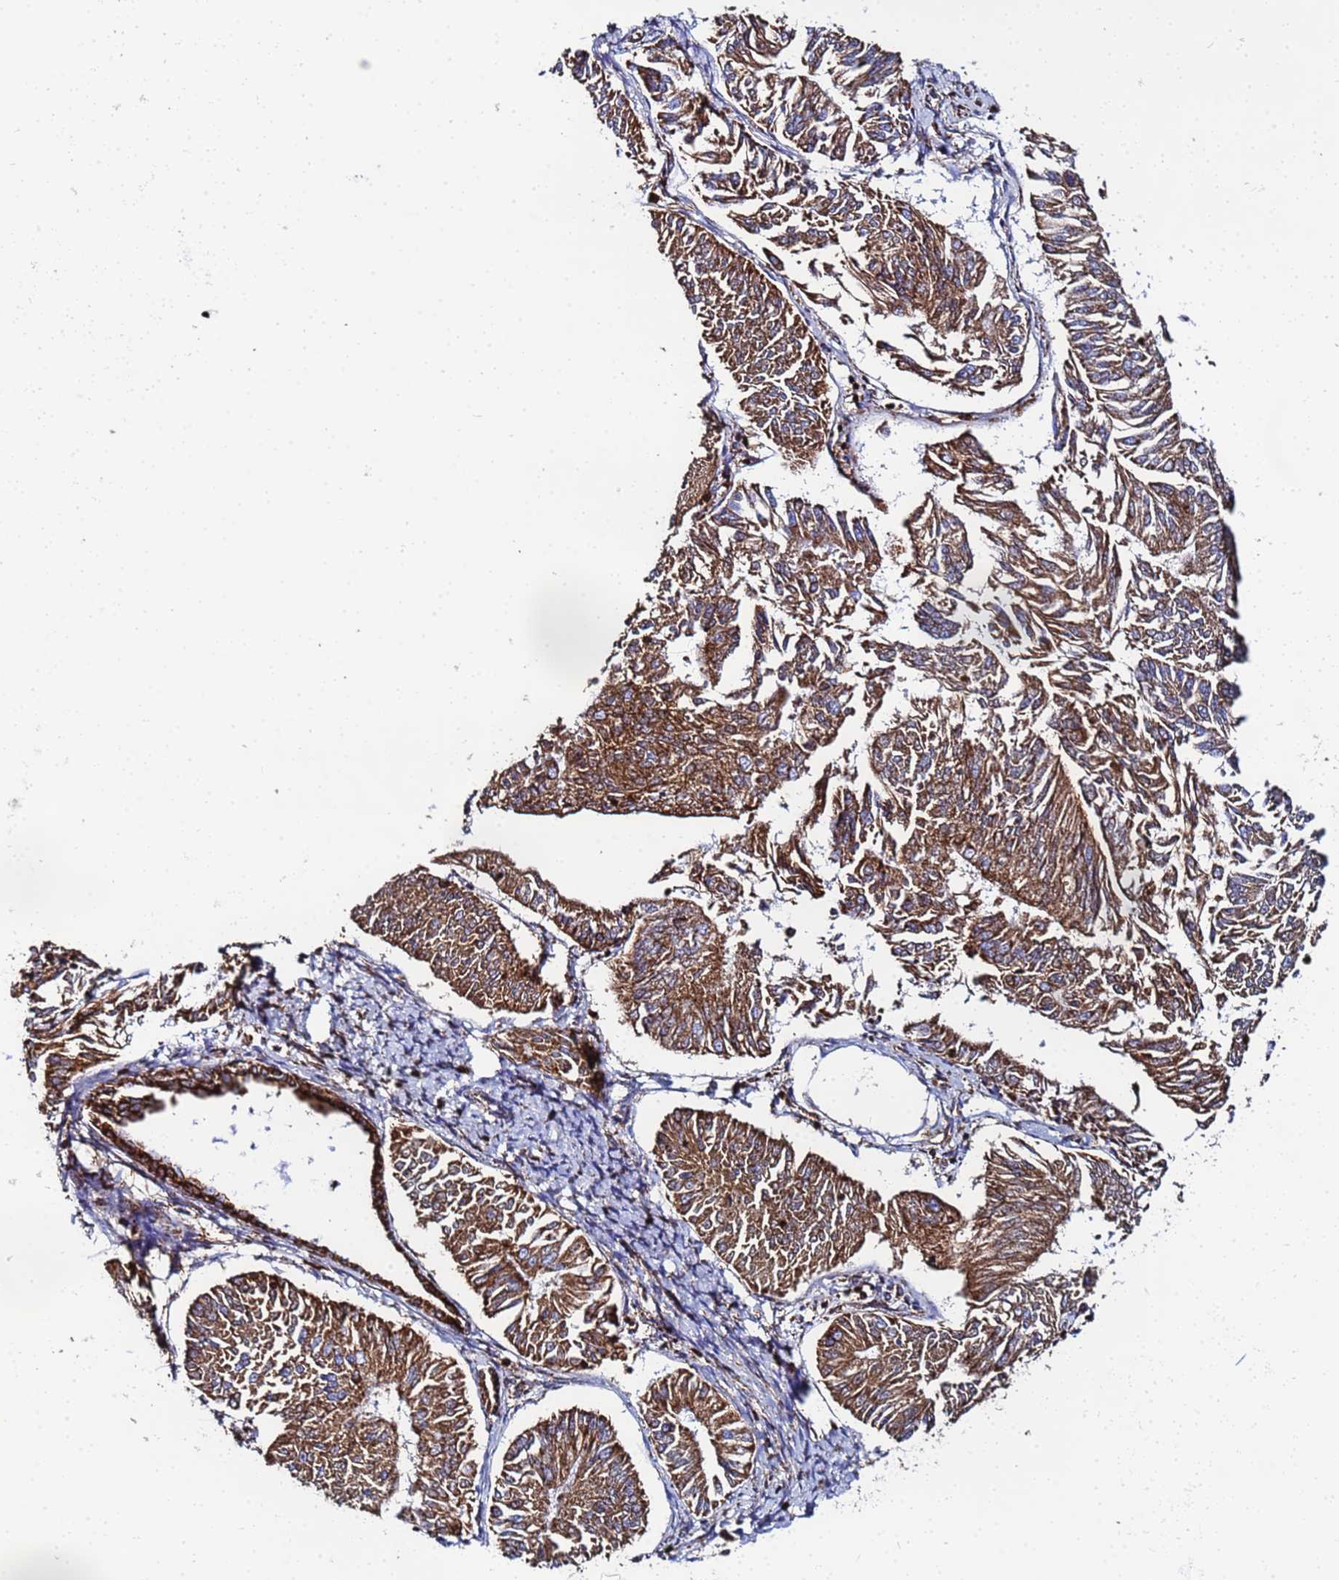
{"staining": {"intensity": "strong", "quantity": ">75%", "location": "cytoplasmic/membranous"}, "tissue": "endometrial cancer", "cell_type": "Tumor cells", "image_type": "cancer", "snomed": [{"axis": "morphology", "description": "Adenocarcinoma, NOS"}, {"axis": "topography", "description": "Endometrium"}], "caption": "Immunohistochemistry (IHC) staining of adenocarcinoma (endometrial), which reveals high levels of strong cytoplasmic/membranous positivity in about >75% of tumor cells indicating strong cytoplasmic/membranous protein staining. The staining was performed using DAB (3,3'-diaminobenzidine) (brown) for protein detection and nuclei were counterstained in hematoxylin (blue).", "gene": "GLUD1", "patient": {"sex": "female", "age": 58}}